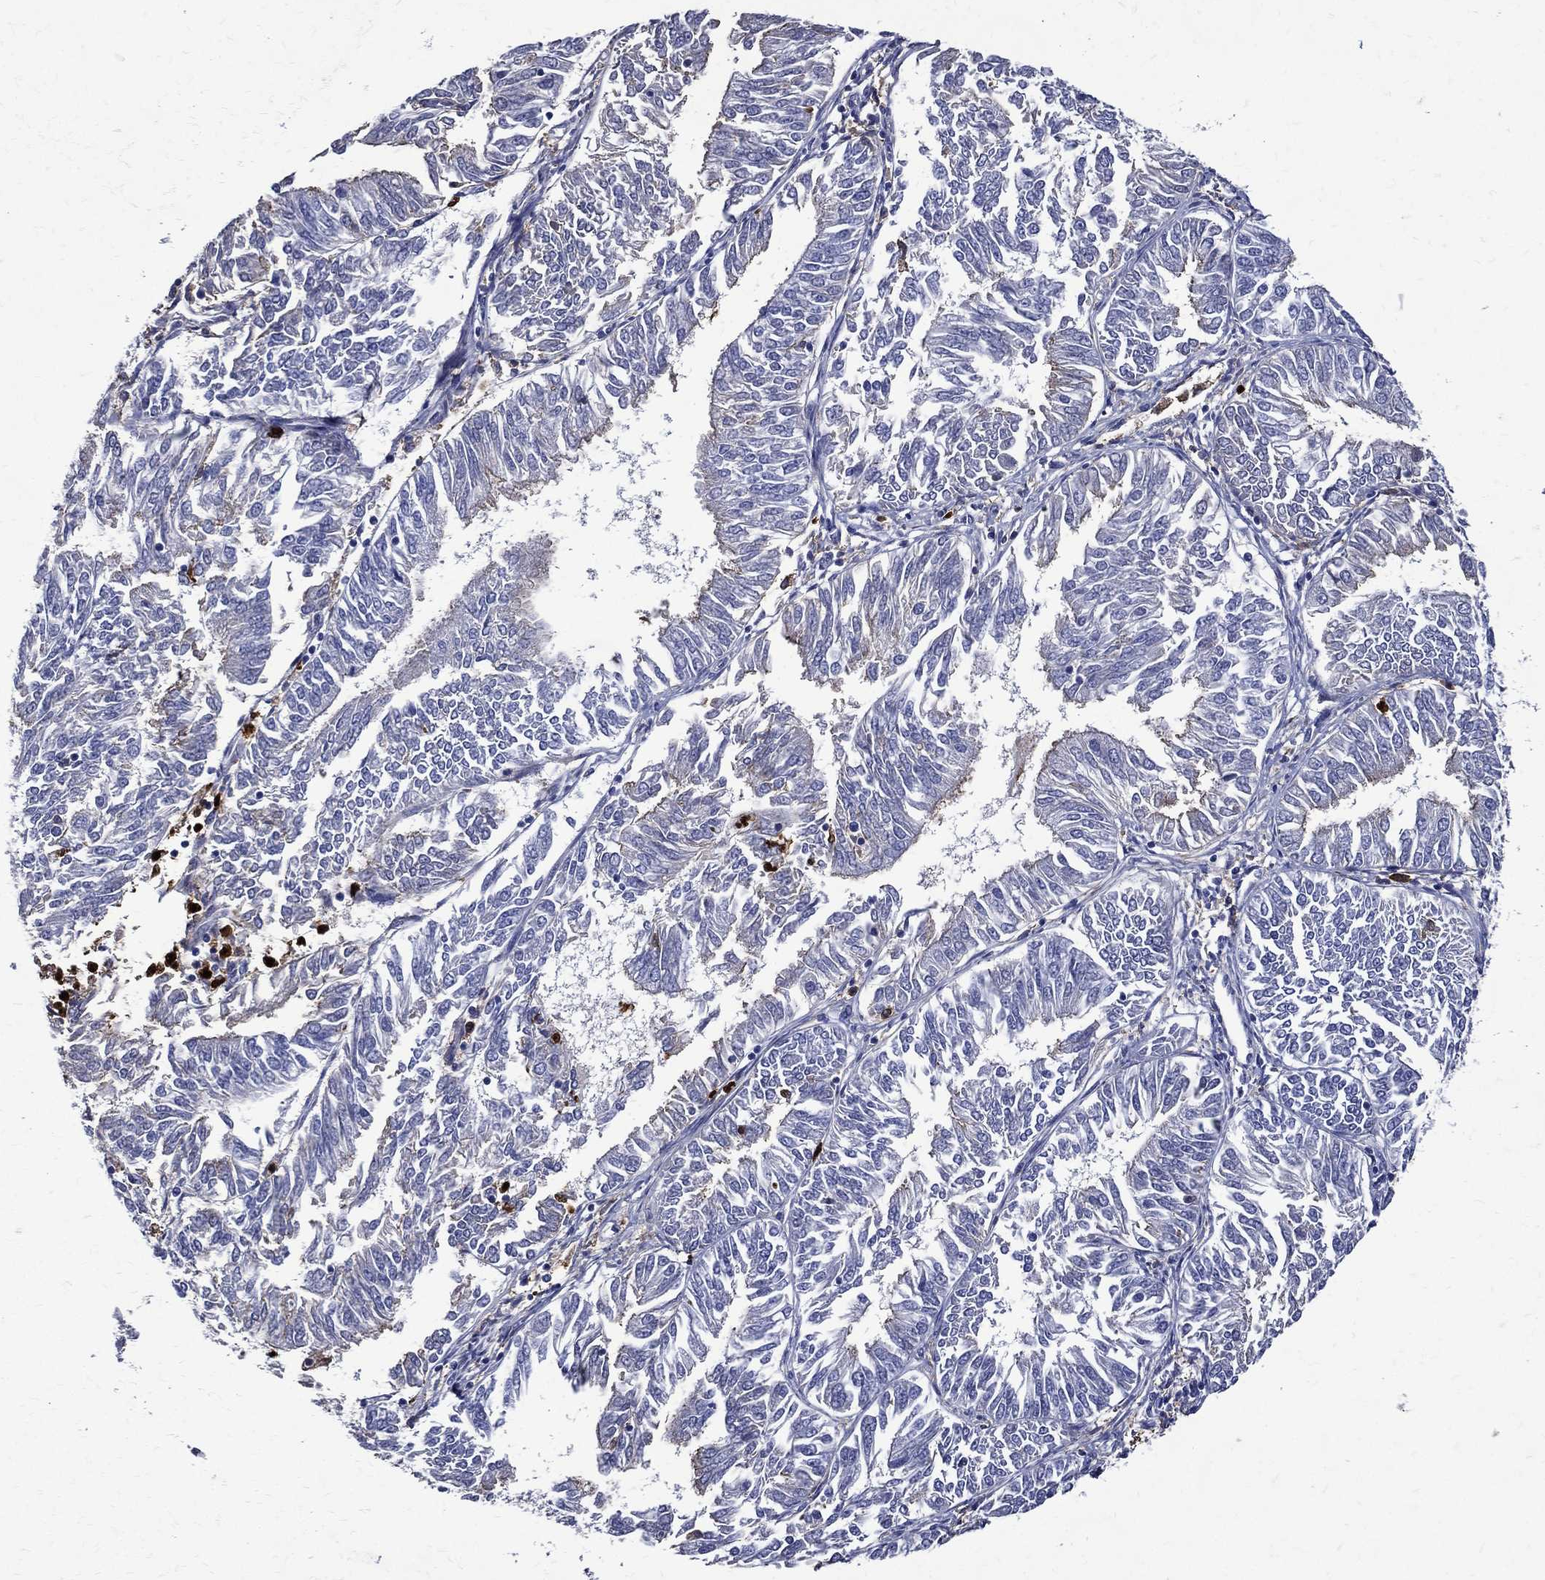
{"staining": {"intensity": "negative", "quantity": "none", "location": "none"}, "tissue": "endometrial cancer", "cell_type": "Tumor cells", "image_type": "cancer", "snomed": [{"axis": "morphology", "description": "Adenocarcinoma, NOS"}, {"axis": "topography", "description": "Endometrium"}], "caption": "An IHC micrograph of endometrial adenocarcinoma is shown. There is no staining in tumor cells of endometrial adenocarcinoma. (DAB IHC with hematoxylin counter stain).", "gene": "GPR171", "patient": {"sex": "female", "age": 58}}